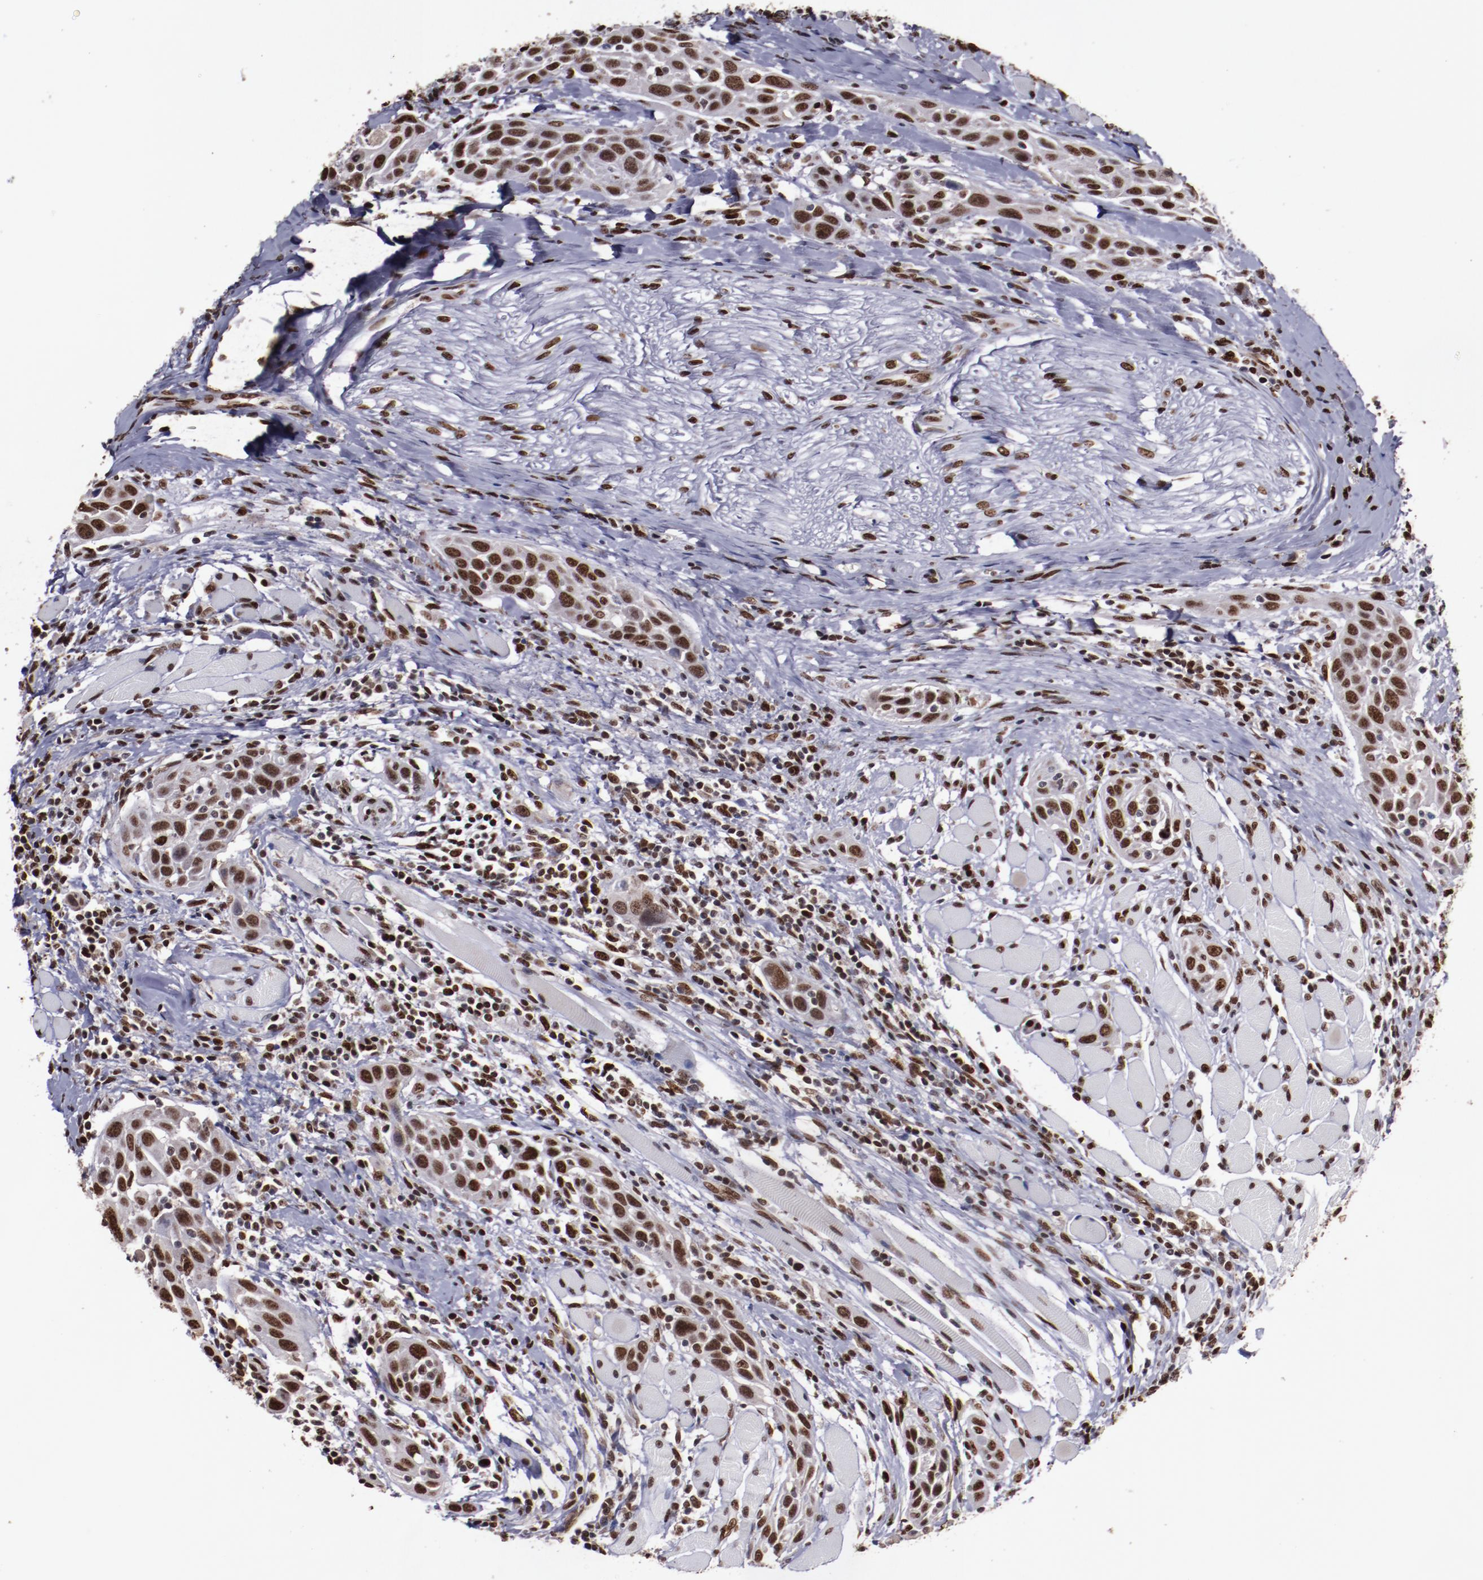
{"staining": {"intensity": "strong", "quantity": ">75%", "location": "nuclear"}, "tissue": "head and neck cancer", "cell_type": "Tumor cells", "image_type": "cancer", "snomed": [{"axis": "morphology", "description": "Squamous cell carcinoma, NOS"}, {"axis": "topography", "description": "Oral tissue"}, {"axis": "topography", "description": "Head-Neck"}], "caption": "Tumor cells show high levels of strong nuclear expression in about >75% of cells in human head and neck cancer (squamous cell carcinoma).", "gene": "APEX1", "patient": {"sex": "female", "age": 50}}